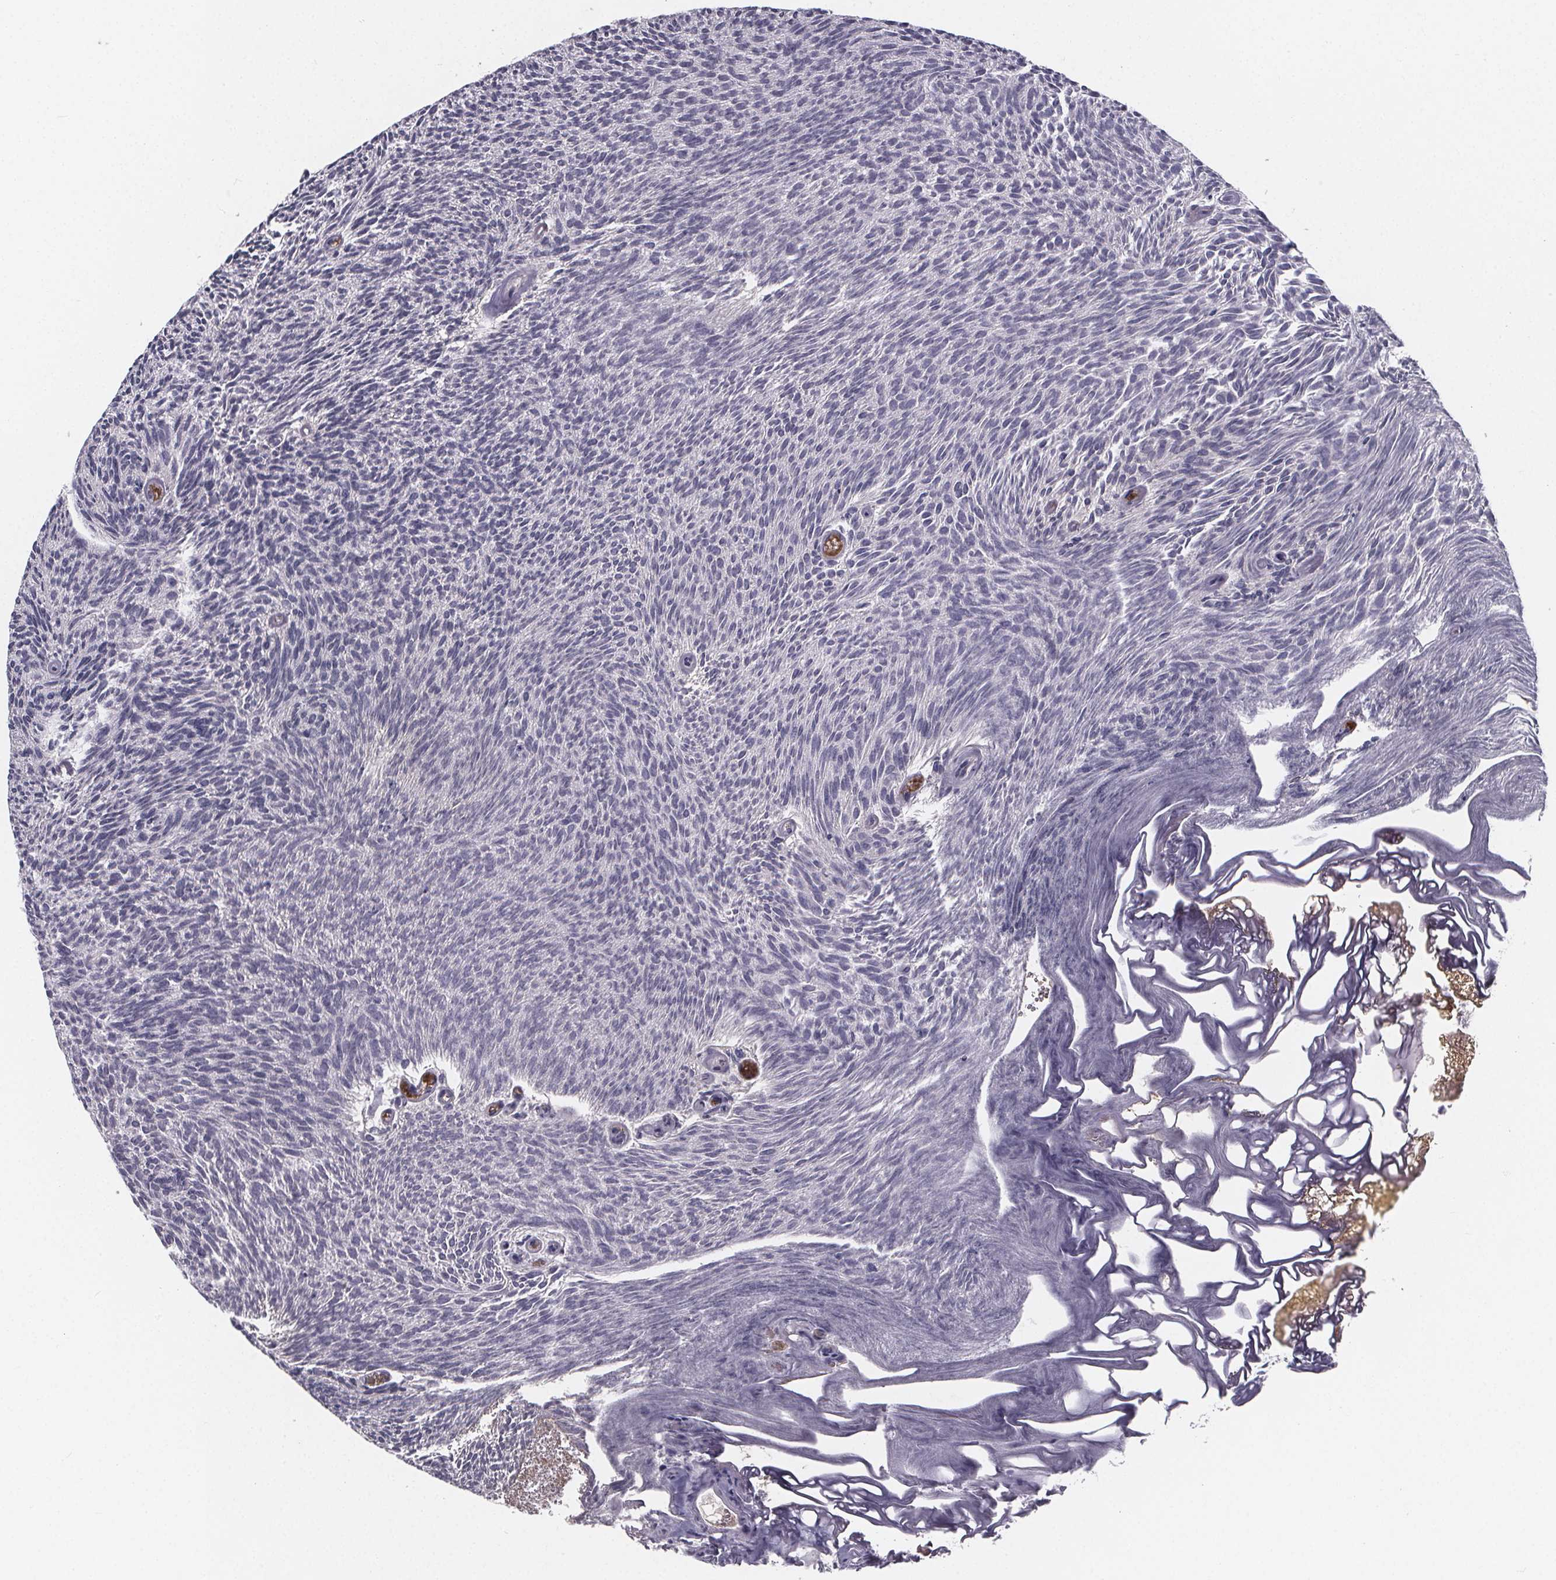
{"staining": {"intensity": "negative", "quantity": "none", "location": "none"}, "tissue": "urothelial cancer", "cell_type": "Tumor cells", "image_type": "cancer", "snomed": [{"axis": "morphology", "description": "Urothelial carcinoma, Low grade"}, {"axis": "topography", "description": "Urinary bladder"}], "caption": "Urothelial cancer was stained to show a protein in brown. There is no significant positivity in tumor cells.", "gene": "AGT", "patient": {"sex": "male", "age": 77}}